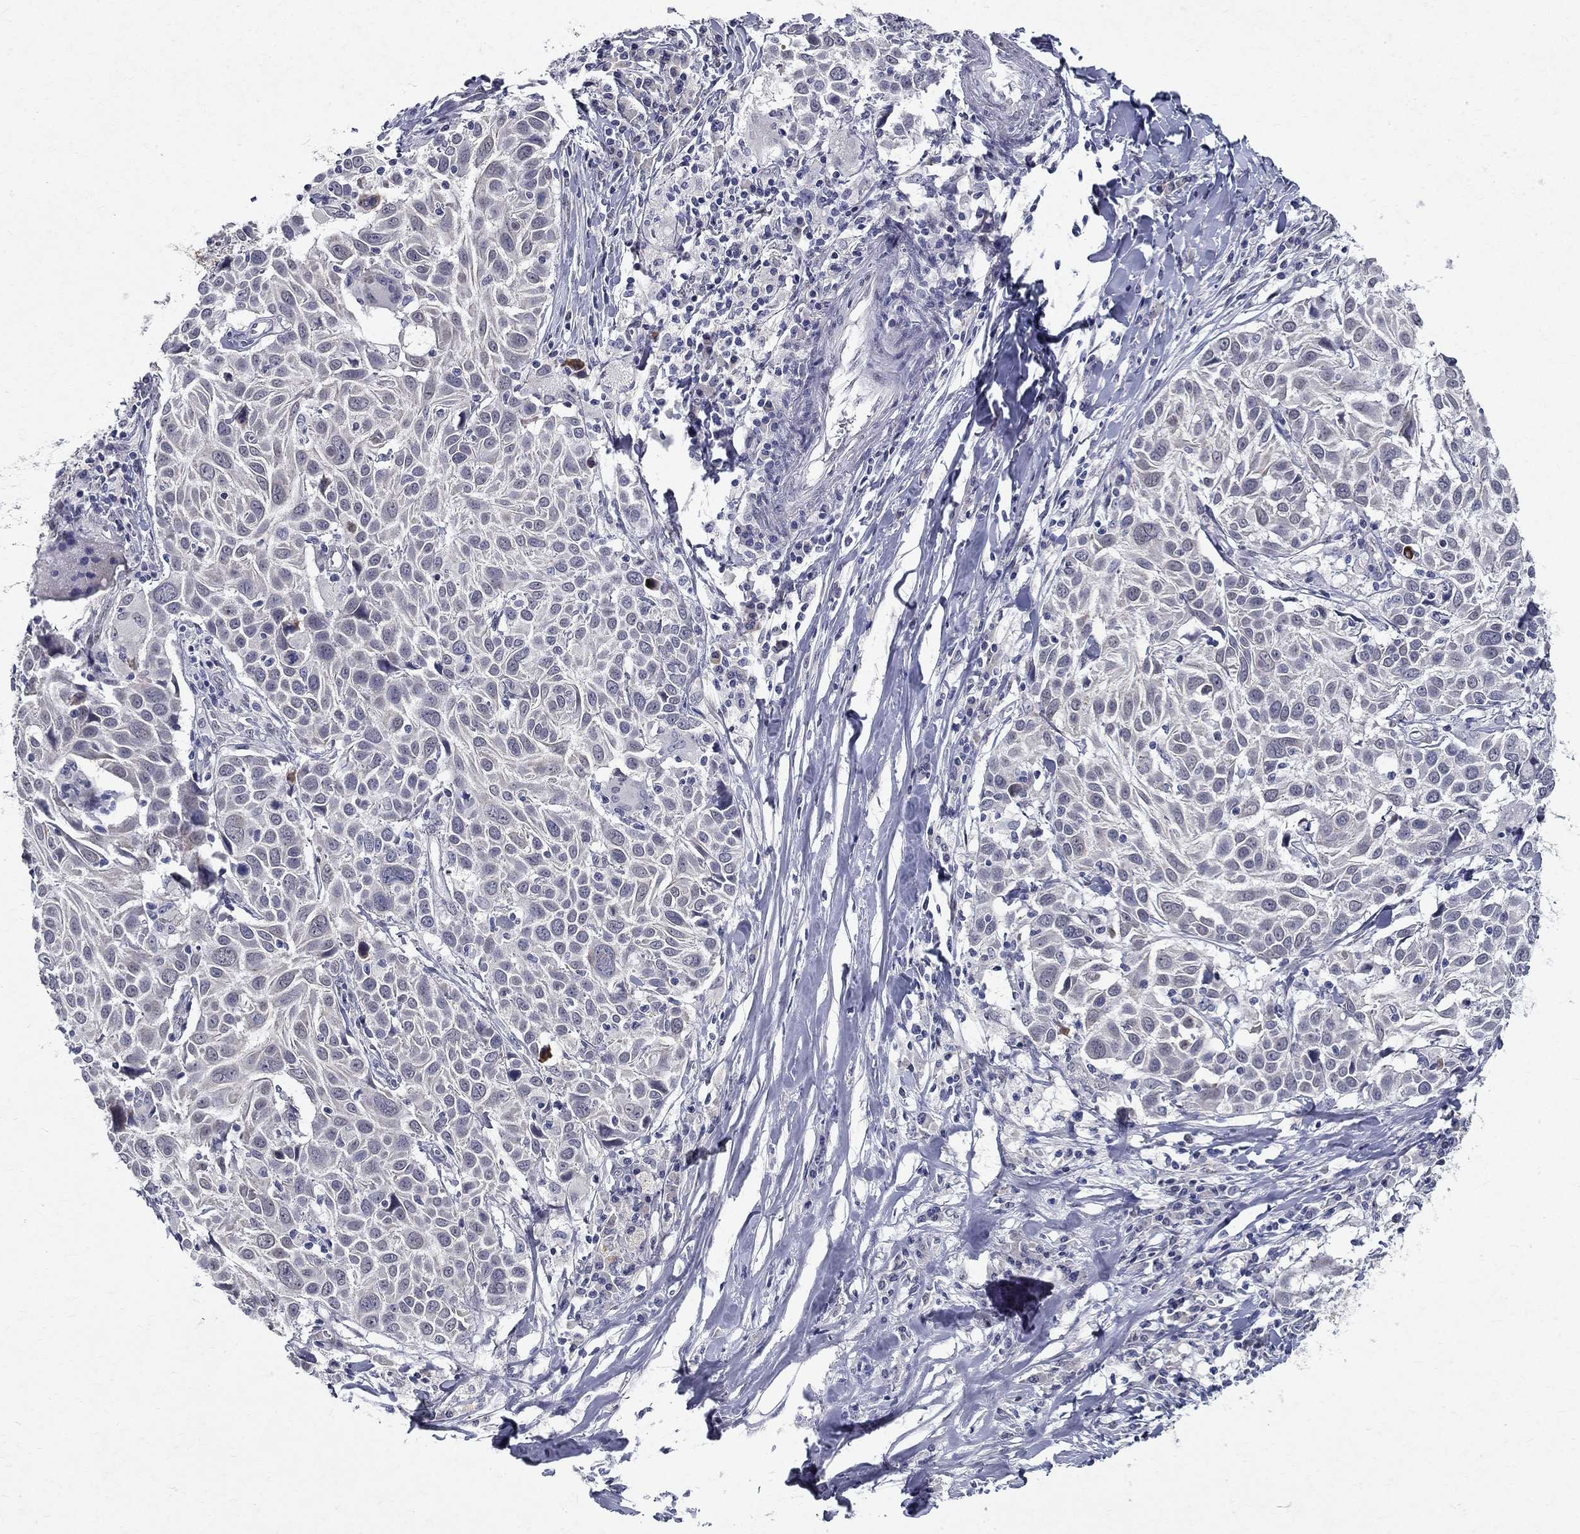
{"staining": {"intensity": "negative", "quantity": "none", "location": "none"}, "tissue": "lung cancer", "cell_type": "Tumor cells", "image_type": "cancer", "snomed": [{"axis": "morphology", "description": "Squamous cell carcinoma, NOS"}, {"axis": "topography", "description": "Lung"}], "caption": "High power microscopy image of an immunohistochemistry (IHC) image of lung squamous cell carcinoma, revealing no significant expression in tumor cells.", "gene": "RBFOX1", "patient": {"sex": "male", "age": 57}}